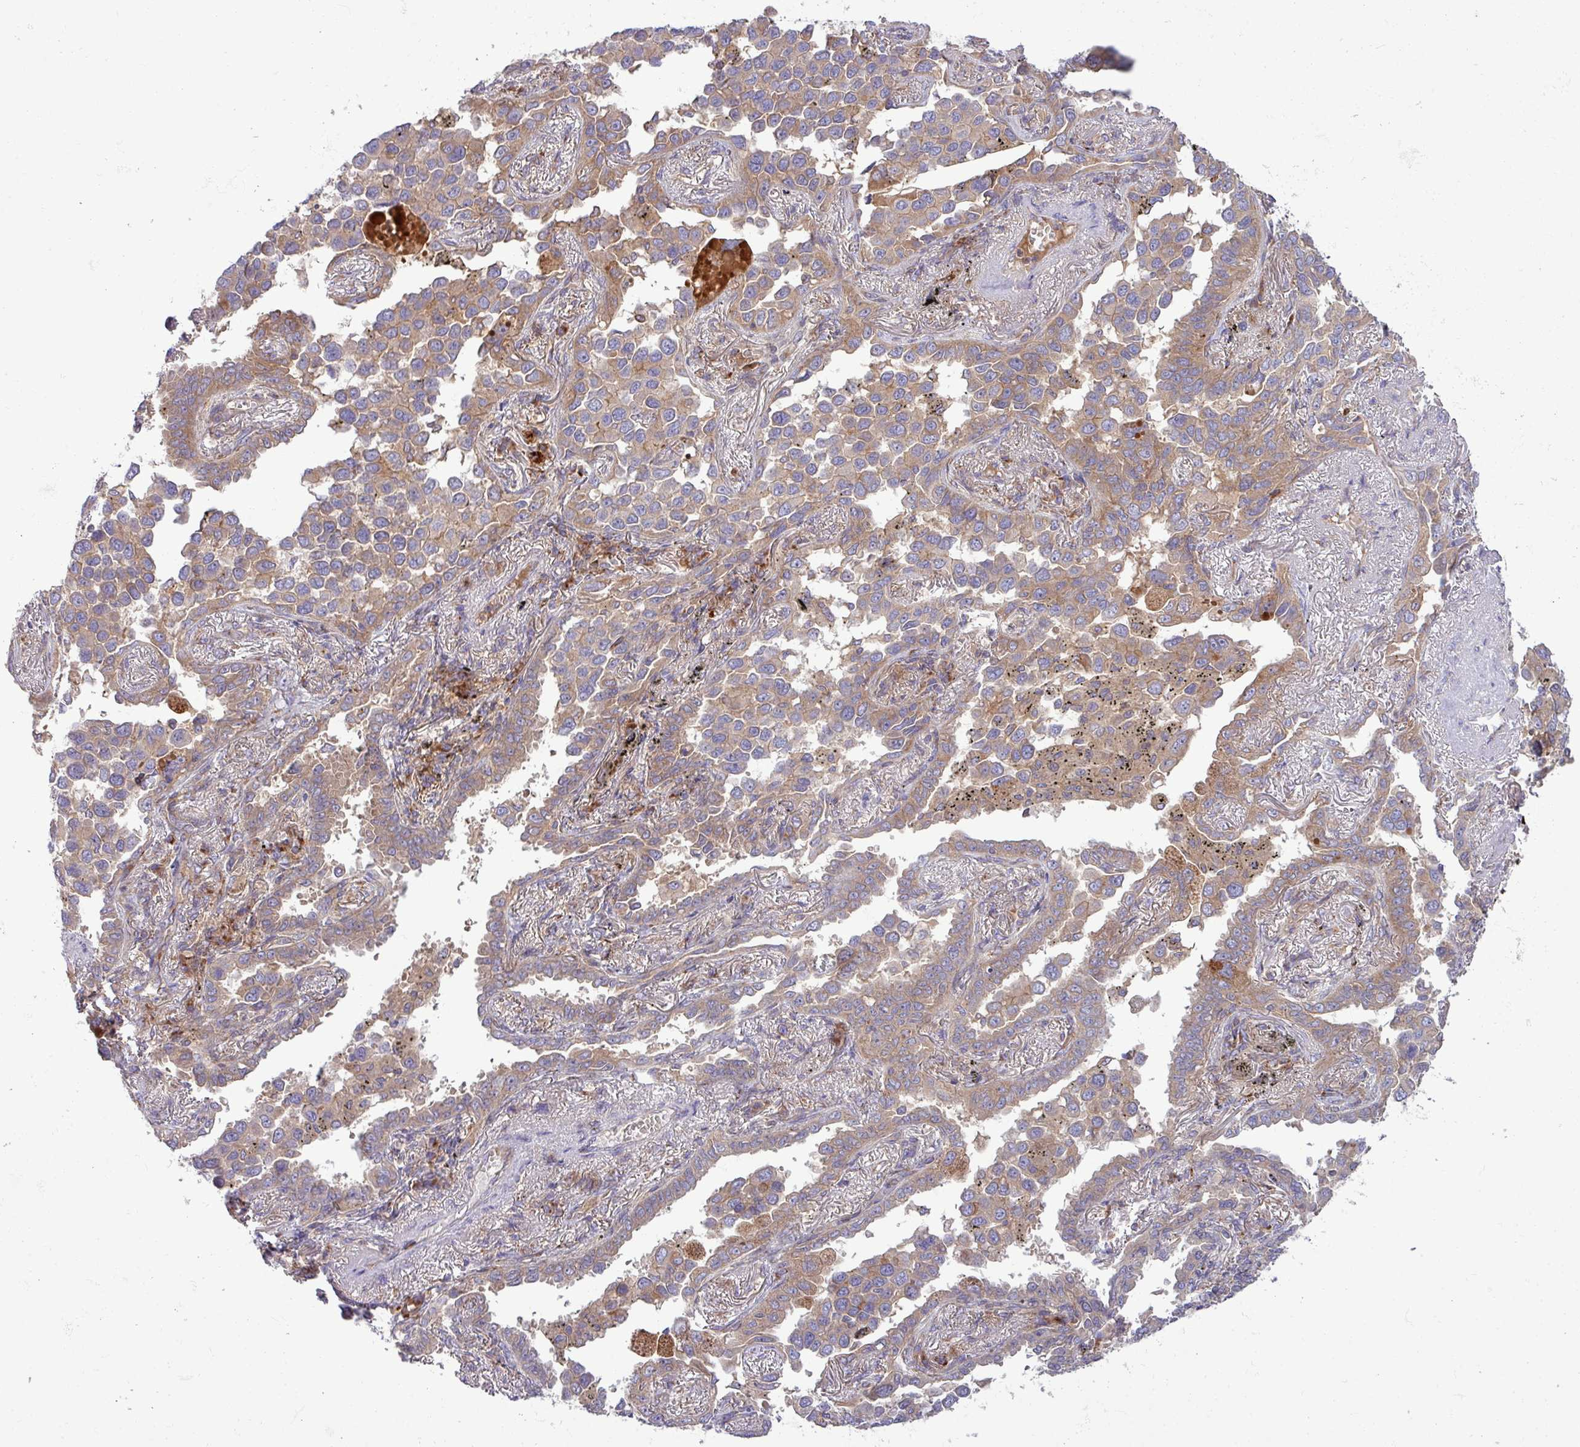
{"staining": {"intensity": "weak", "quantity": ">75%", "location": "cytoplasmic/membranous"}, "tissue": "lung cancer", "cell_type": "Tumor cells", "image_type": "cancer", "snomed": [{"axis": "morphology", "description": "Adenocarcinoma, NOS"}, {"axis": "topography", "description": "Lung"}], "caption": "This histopathology image reveals IHC staining of adenocarcinoma (lung), with low weak cytoplasmic/membranous expression in approximately >75% of tumor cells.", "gene": "RAB19", "patient": {"sex": "male", "age": 67}}